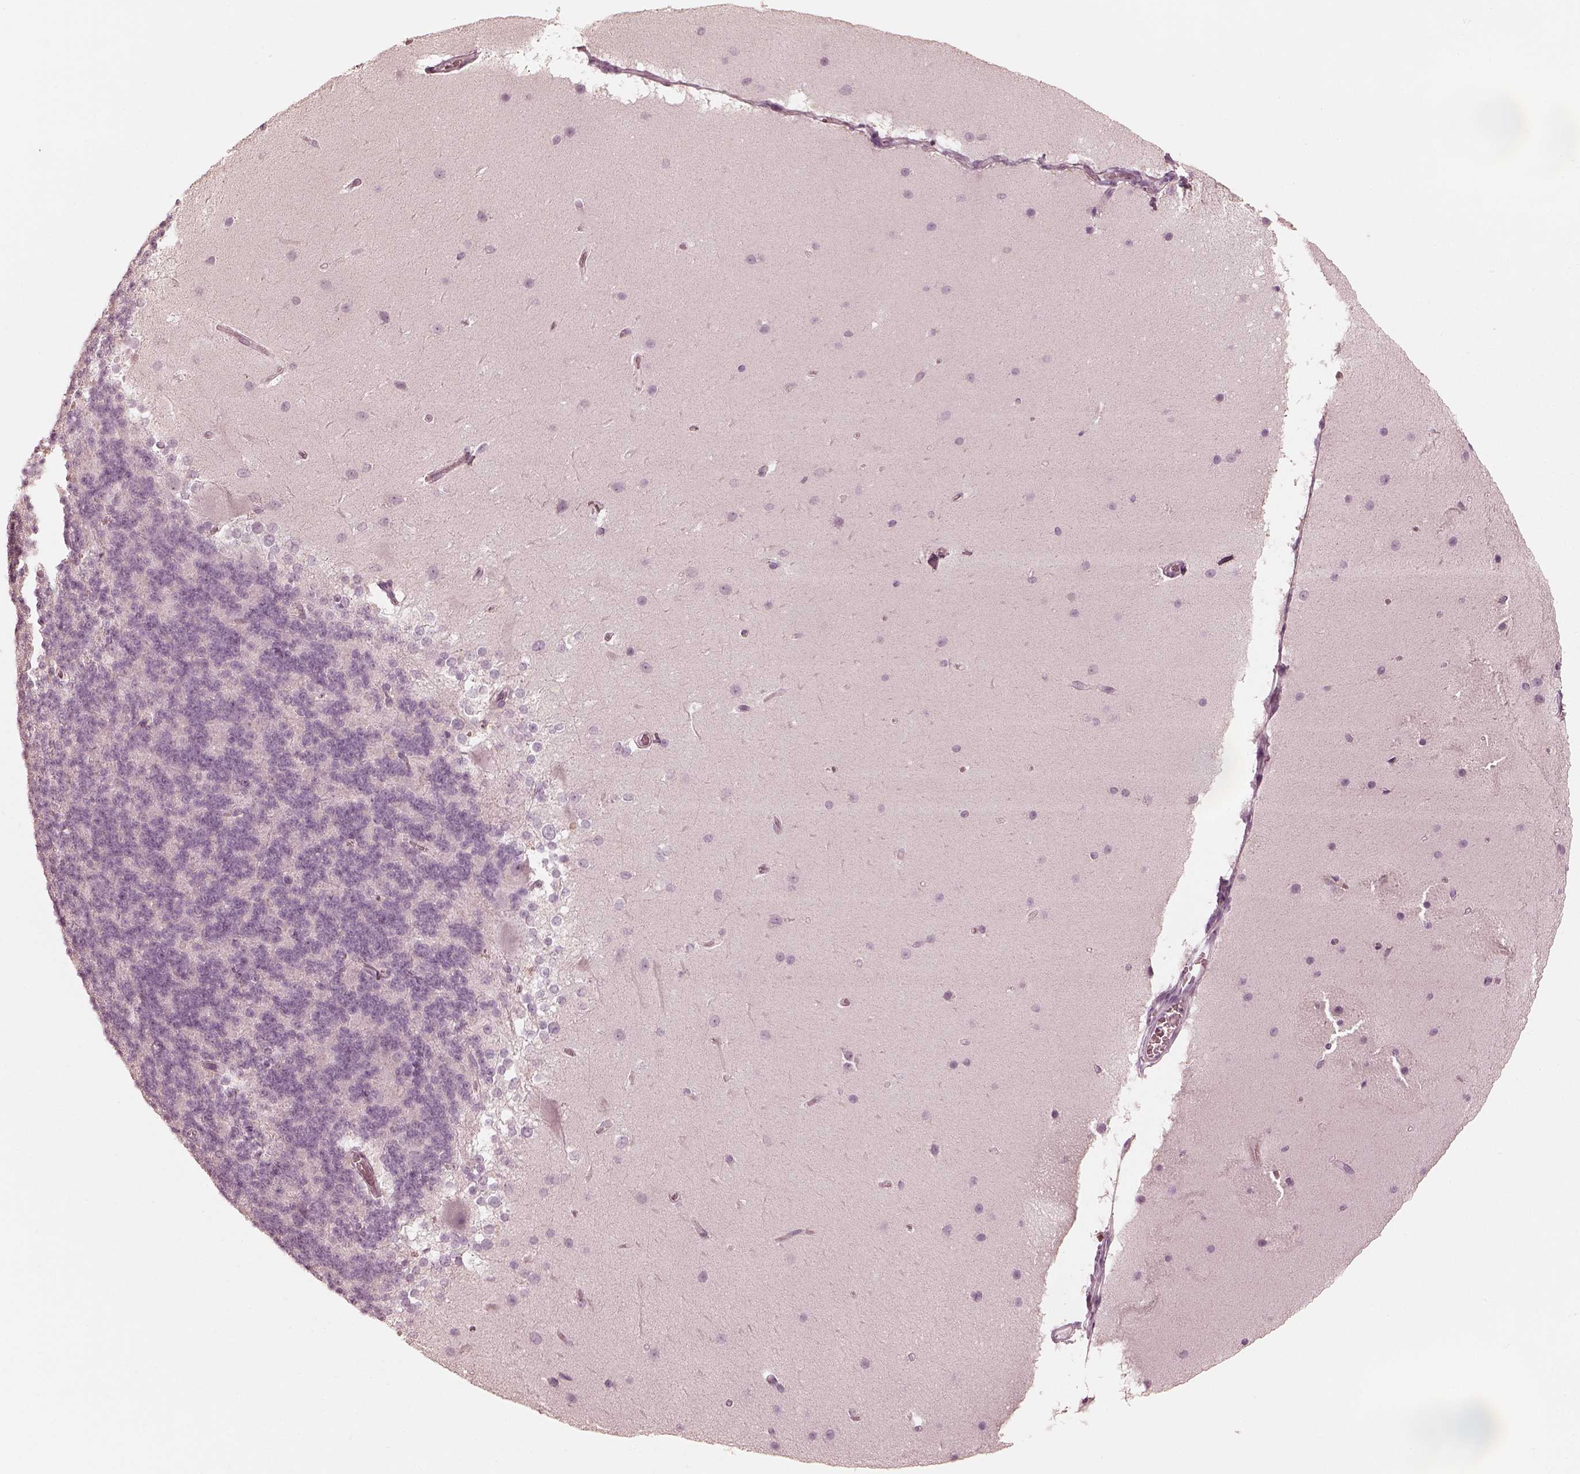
{"staining": {"intensity": "negative", "quantity": "none", "location": "none"}, "tissue": "cerebellum", "cell_type": "Cells in granular layer", "image_type": "normal", "snomed": [{"axis": "morphology", "description": "Normal tissue, NOS"}, {"axis": "topography", "description": "Cerebellum"}], "caption": "Immunohistochemical staining of unremarkable cerebellum displays no significant positivity in cells in granular layer.", "gene": "CALR3", "patient": {"sex": "female", "age": 19}}